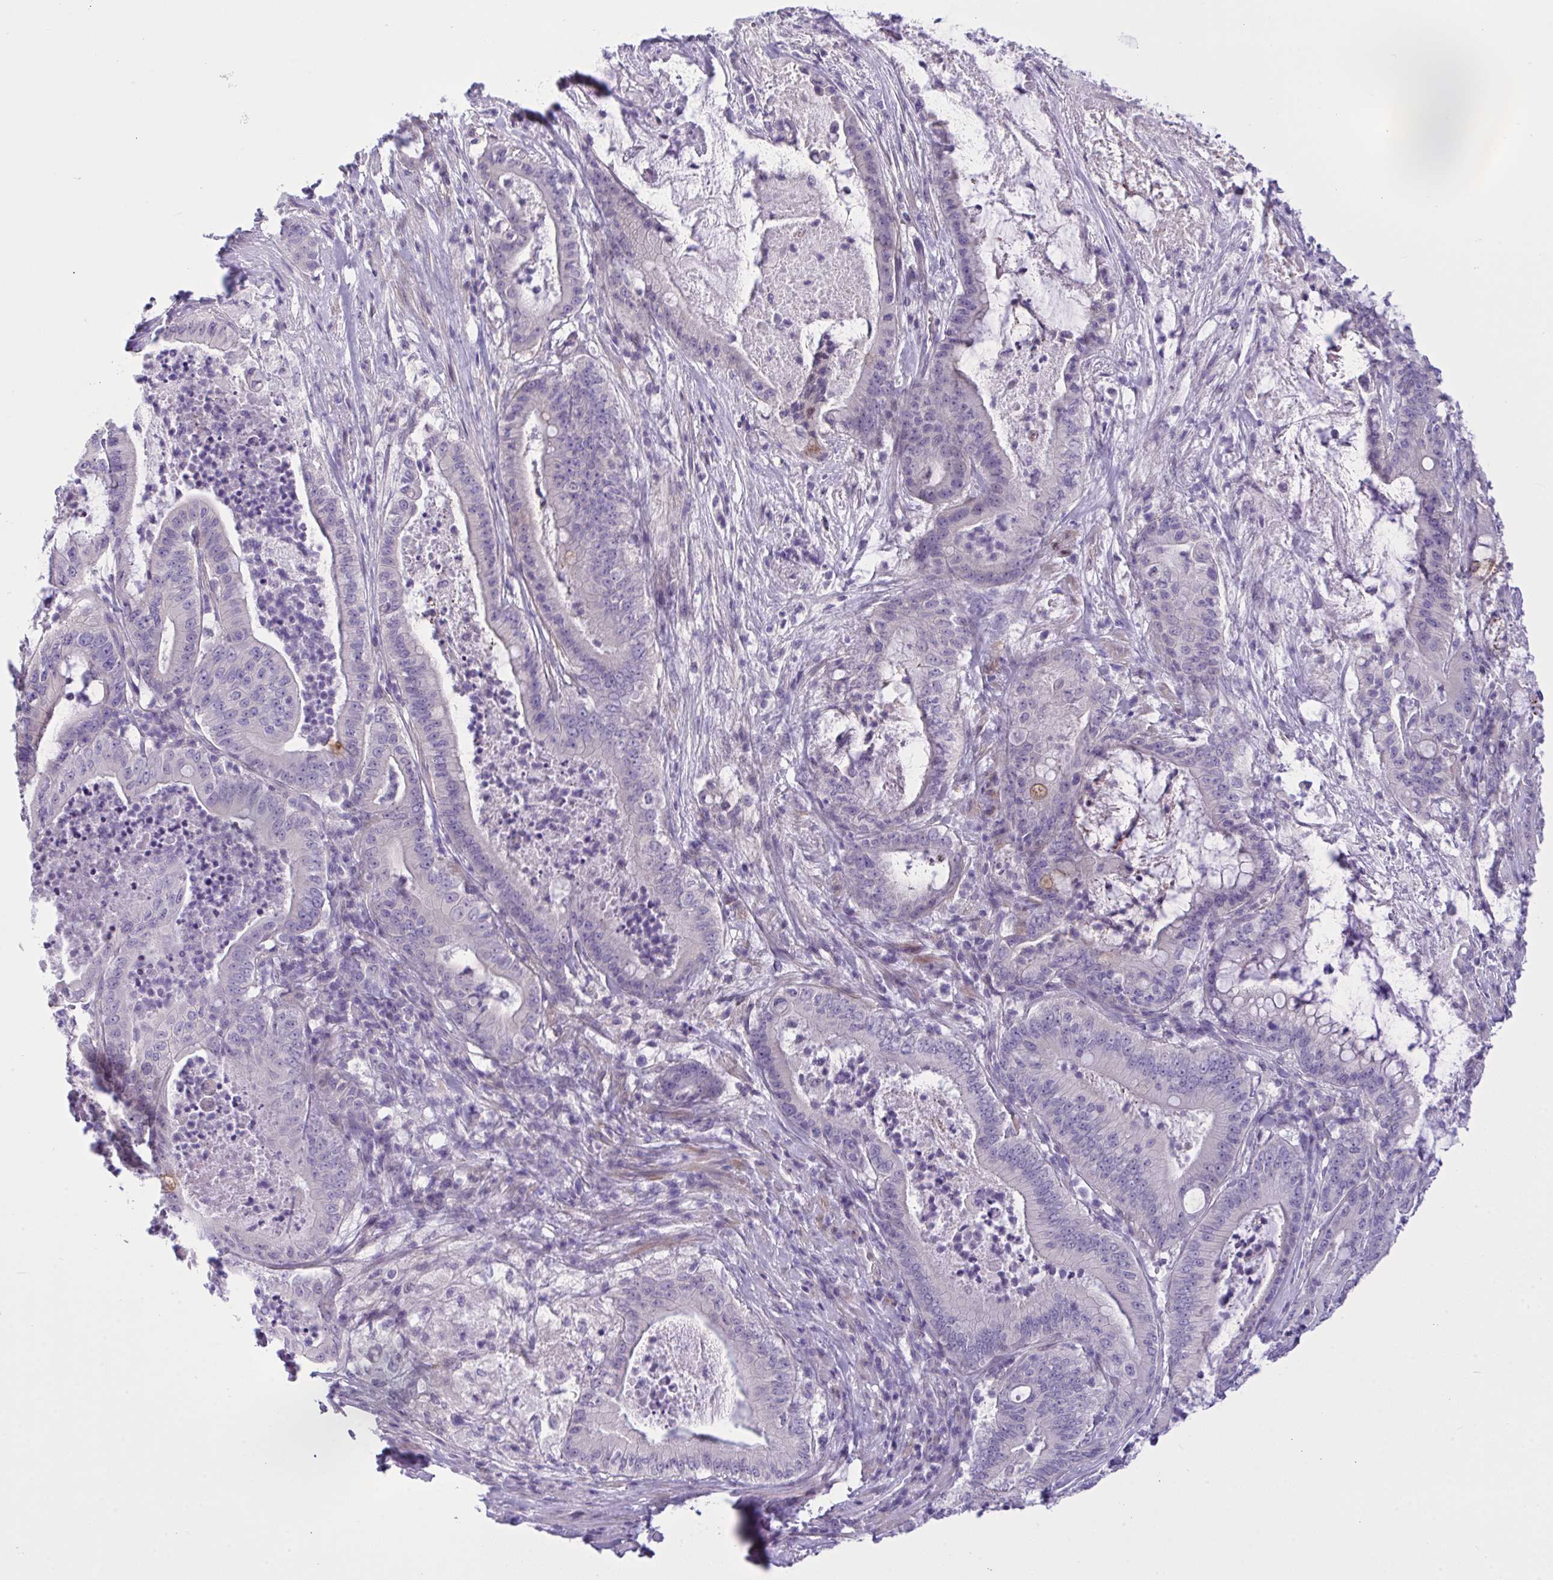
{"staining": {"intensity": "negative", "quantity": "none", "location": "none"}, "tissue": "pancreatic cancer", "cell_type": "Tumor cells", "image_type": "cancer", "snomed": [{"axis": "morphology", "description": "Adenocarcinoma, NOS"}, {"axis": "topography", "description": "Pancreas"}], "caption": "Protein analysis of adenocarcinoma (pancreatic) demonstrates no significant expression in tumor cells.", "gene": "WDR97", "patient": {"sex": "male", "age": 71}}